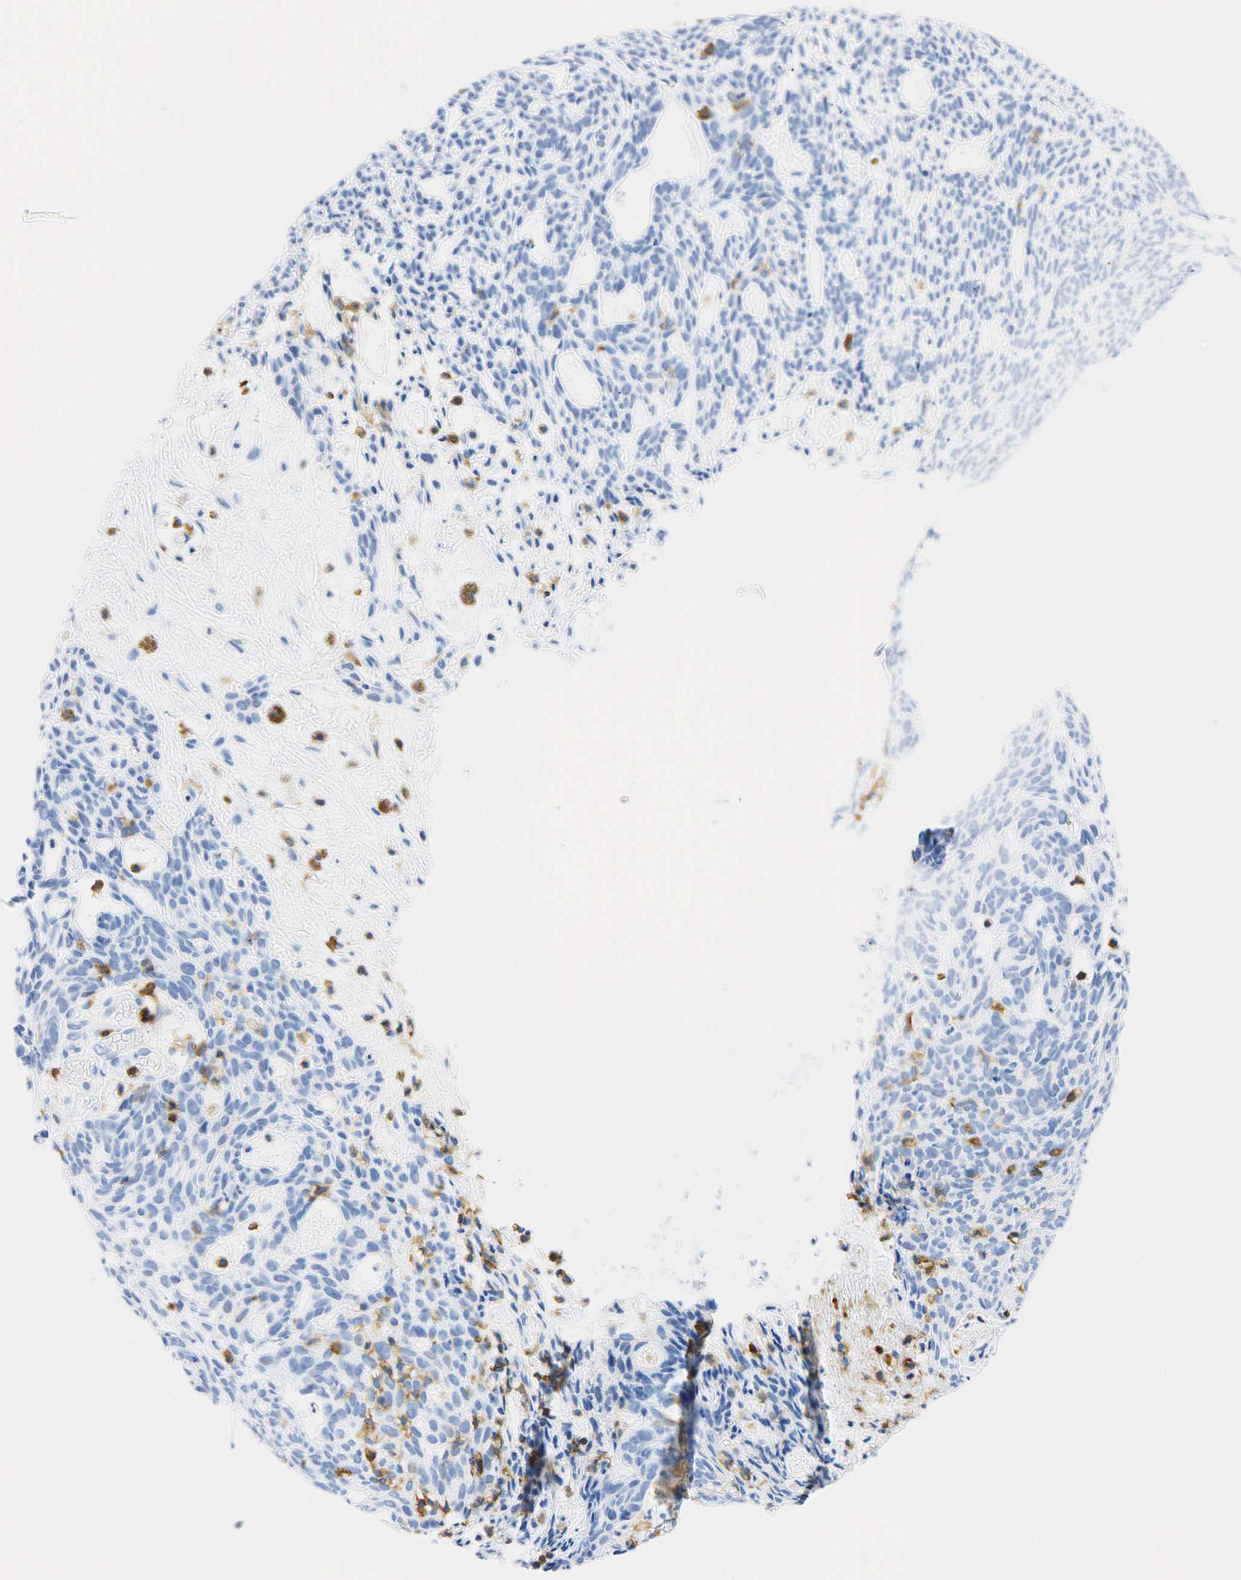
{"staining": {"intensity": "negative", "quantity": "none", "location": "none"}, "tissue": "skin cancer", "cell_type": "Tumor cells", "image_type": "cancer", "snomed": [{"axis": "morphology", "description": "Normal tissue, NOS"}, {"axis": "morphology", "description": "Basal cell carcinoma"}, {"axis": "topography", "description": "Skin"}], "caption": "Basal cell carcinoma (skin) was stained to show a protein in brown. There is no significant positivity in tumor cells.", "gene": "PTPRC", "patient": {"sex": "male", "age": 74}}